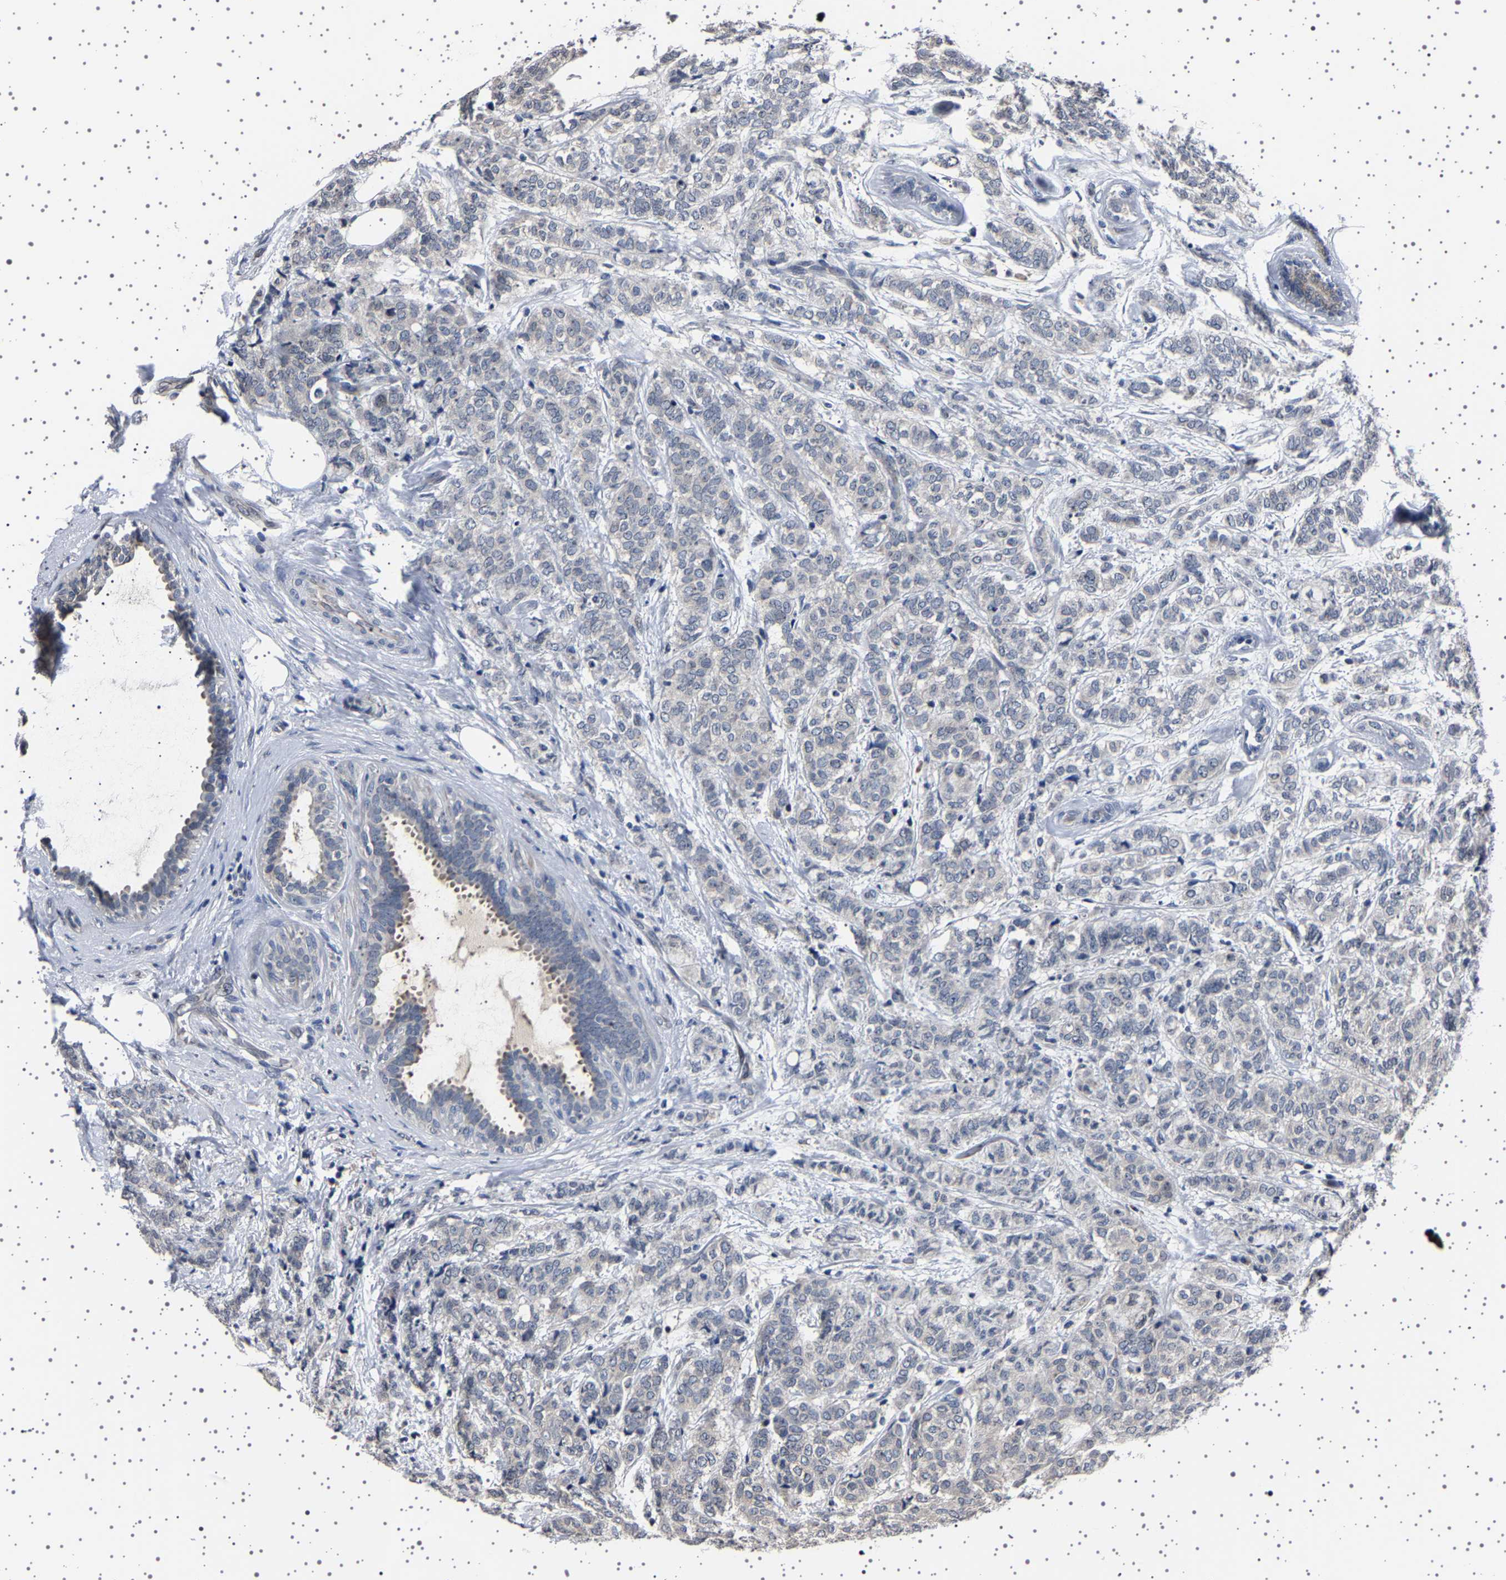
{"staining": {"intensity": "weak", "quantity": "<25%", "location": "cytoplasmic/membranous"}, "tissue": "breast cancer", "cell_type": "Tumor cells", "image_type": "cancer", "snomed": [{"axis": "morphology", "description": "Lobular carcinoma"}, {"axis": "topography", "description": "Breast"}], "caption": "This is a micrograph of immunohistochemistry (IHC) staining of breast cancer (lobular carcinoma), which shows no staining in tumor cells. Nuclei are stained in blue.", "gene": "IL10RB", "patient": {"sex": "female", "age": 60}}